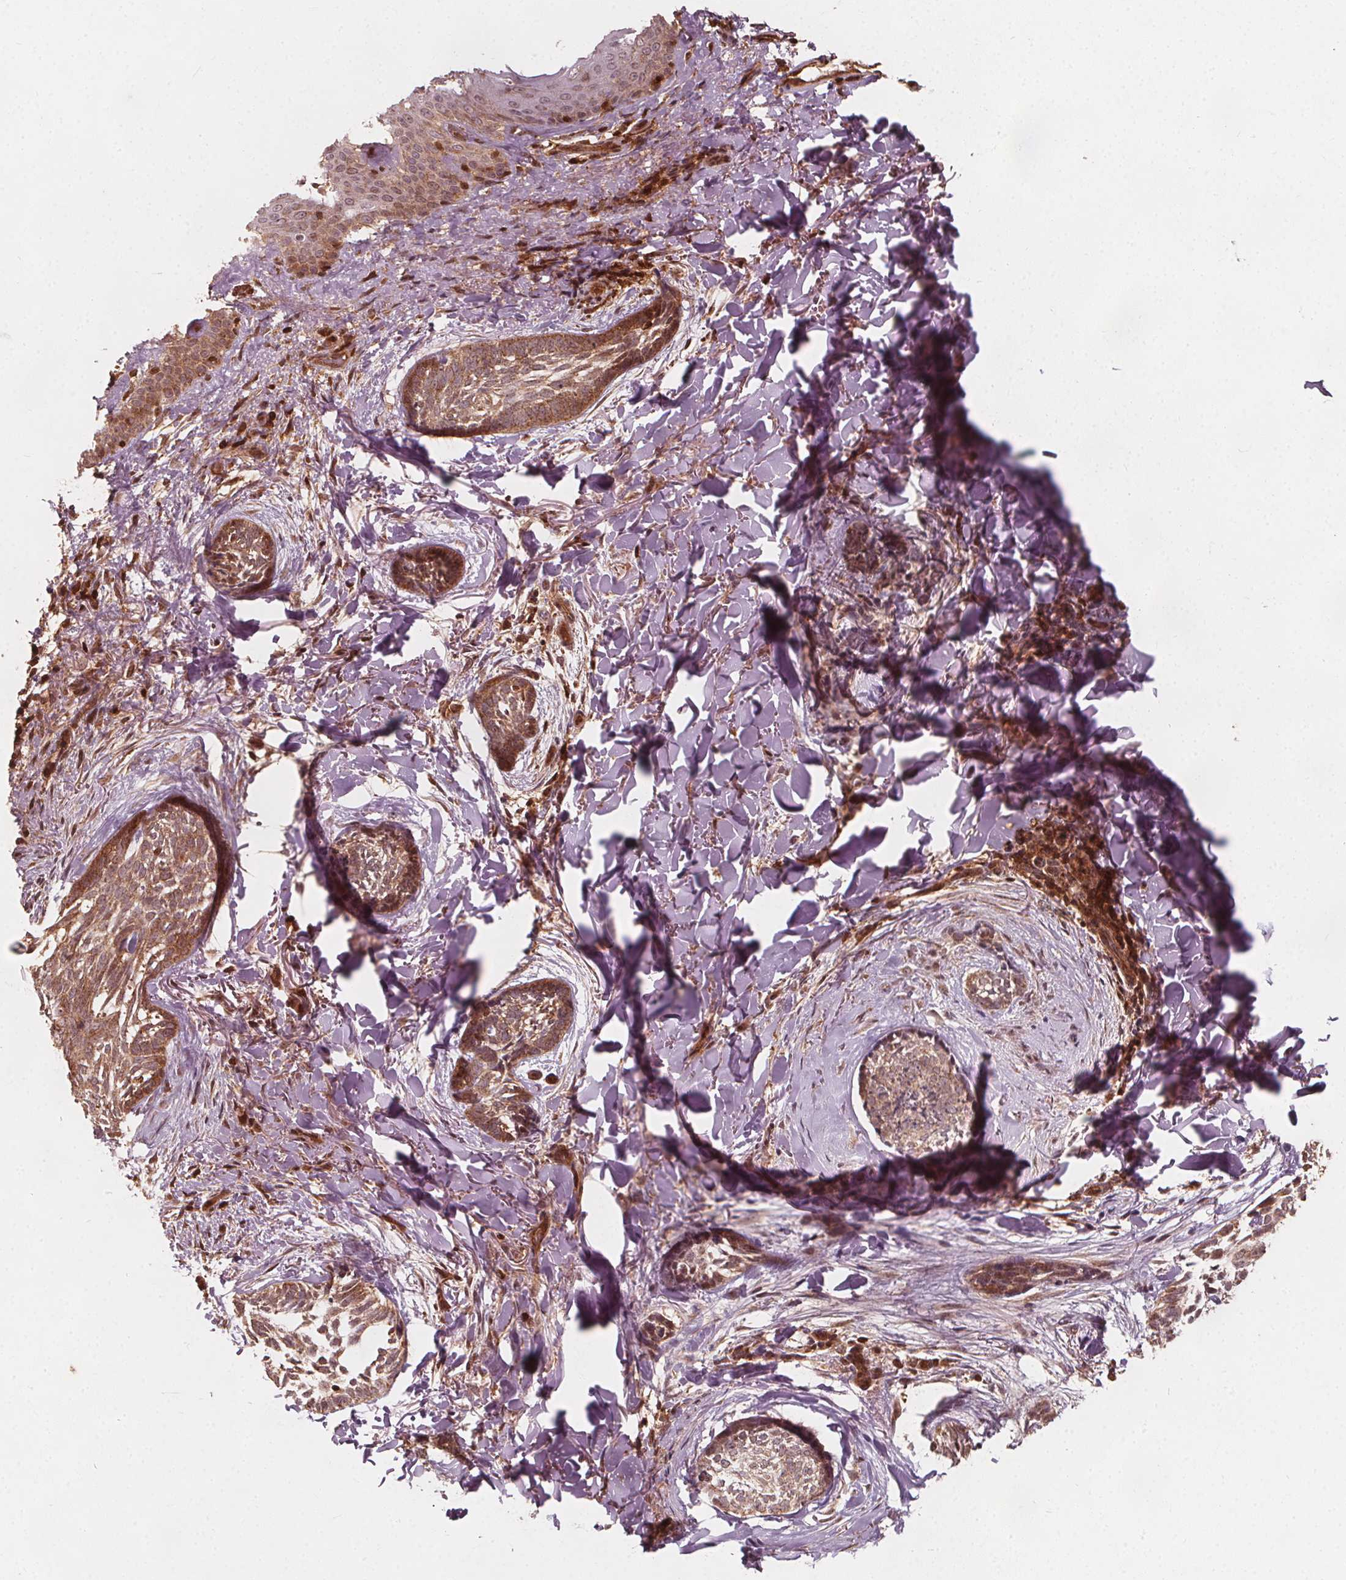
{"staining": {"intensity": "moderate", "quantity": ">75%", "location": "cytoplasmic/membranous"}, "tissue": "skin cancer", "cell_type": "Tumor cells", "image_type": "cancer", "snomed": [{"axis": "morphology", "description": "Basal cell carcinoma"}, {"axis": "topography", "description": "Skin"}], "caption": "This histopathology image displays skin cancer stained with immunohistochemistry (IHC) to label a protein in brown. The cytoplasmic/membranous of tumor cells show moderate positivity for the protein. Nuclei are counter-stained blue.", "gene": "AIP", "patient": {"sex": "female", "age": 68}}